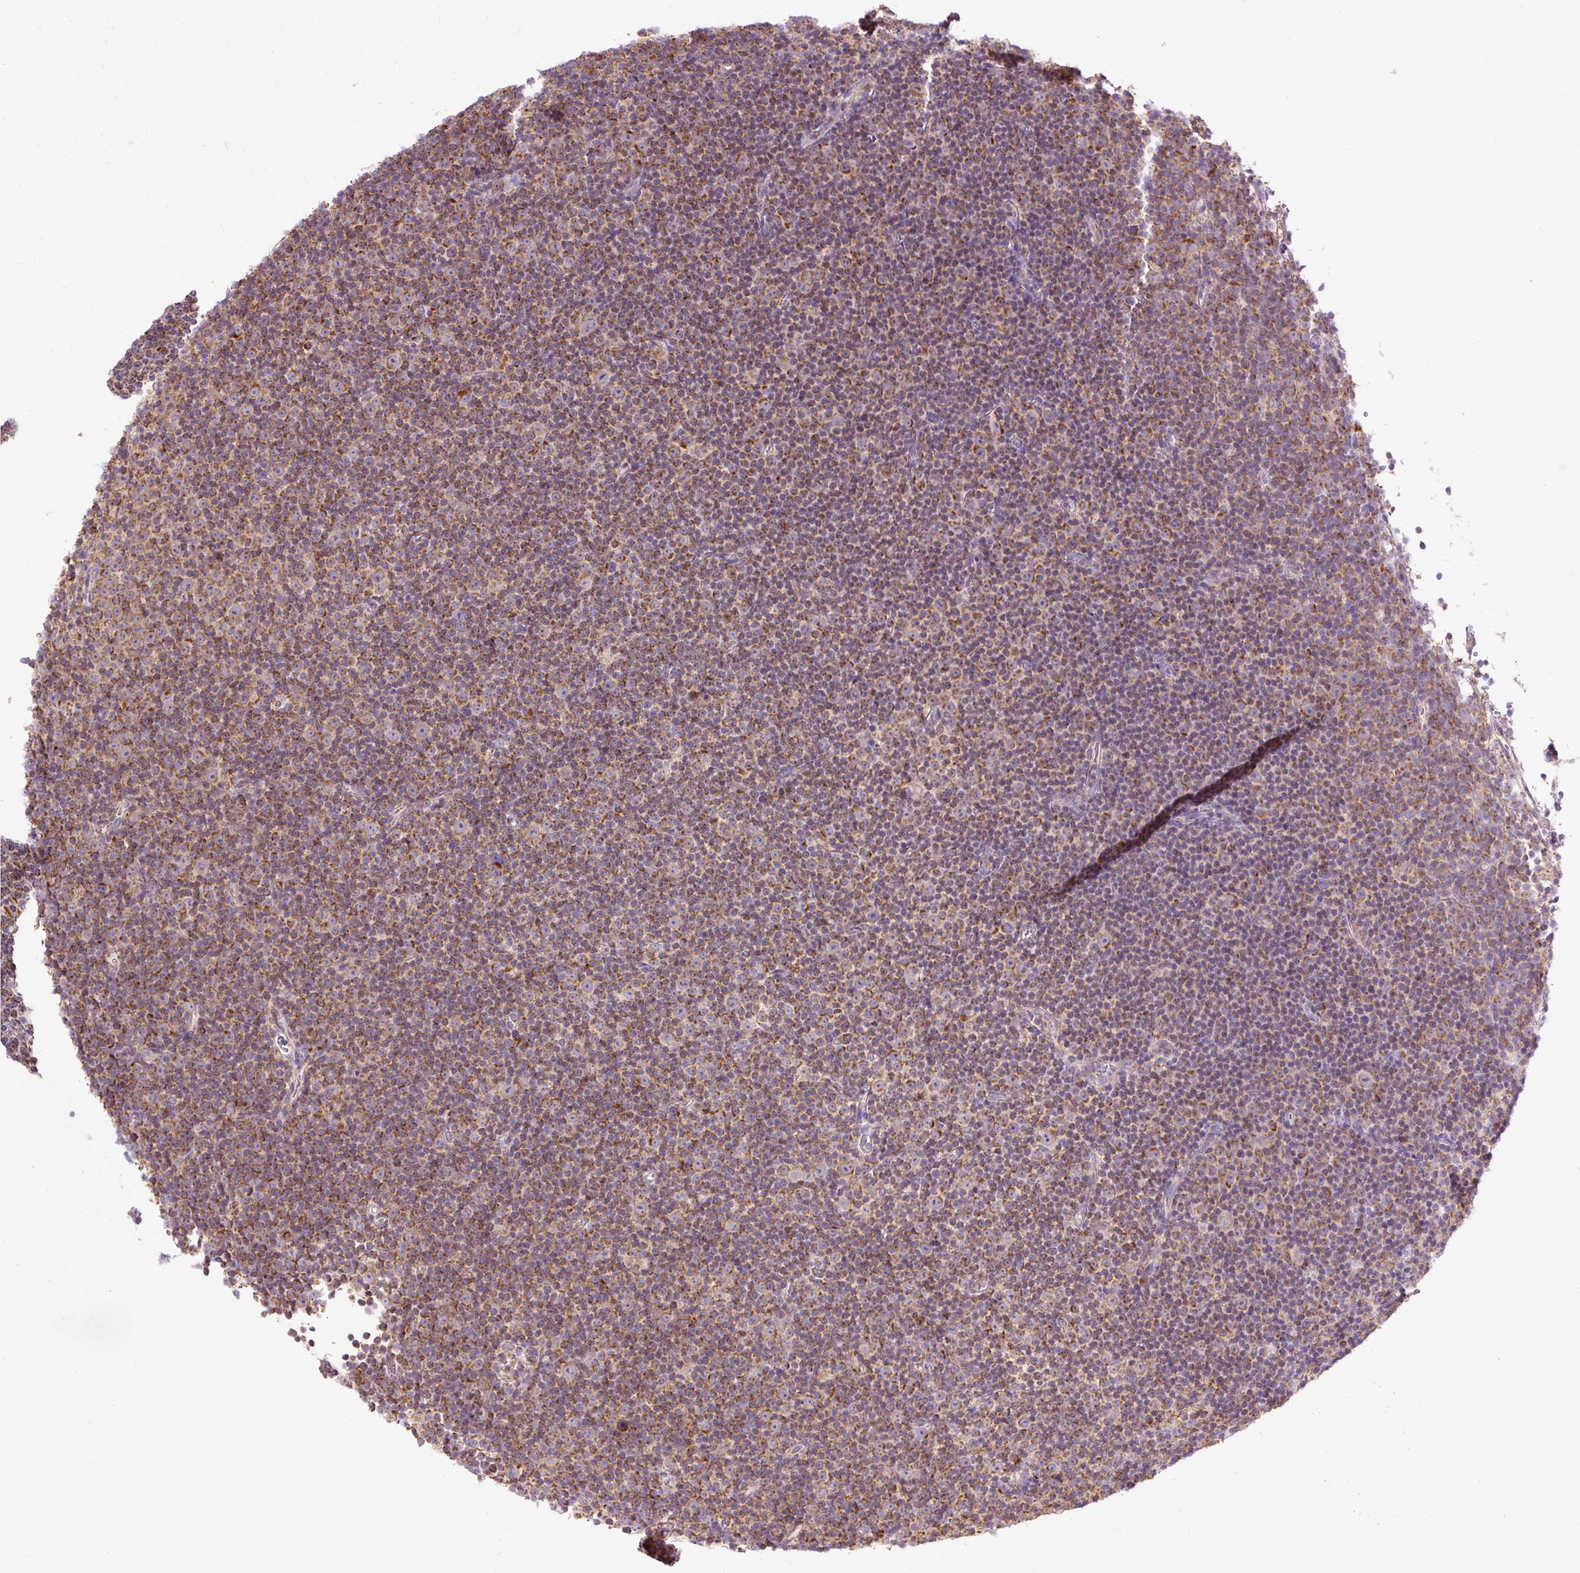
{"staining": {"intensity": "moderate", "quantity": ">75%", "location": "cytoplasmic/membranous"}, "tissue": "lymphoma", "cell_type": "Tumor cells", "image_type": "cancer", "snomed": [{"axis": "morphology", "description": "Malignant lymphoma, non-Hodgkin's type, Low grade"}, {"axis": "topography", "description": "Lymph node"}], "caption": "Brown immunohistochemical staining in lymphoma displays moderate cytoplasmic/membranous expression in about >75% of tumor cells. (DAB IHC with brightfield microscopy, high magnification).", "gene": "TM2D3", "patient": {"sex": "female", "age": 67}}